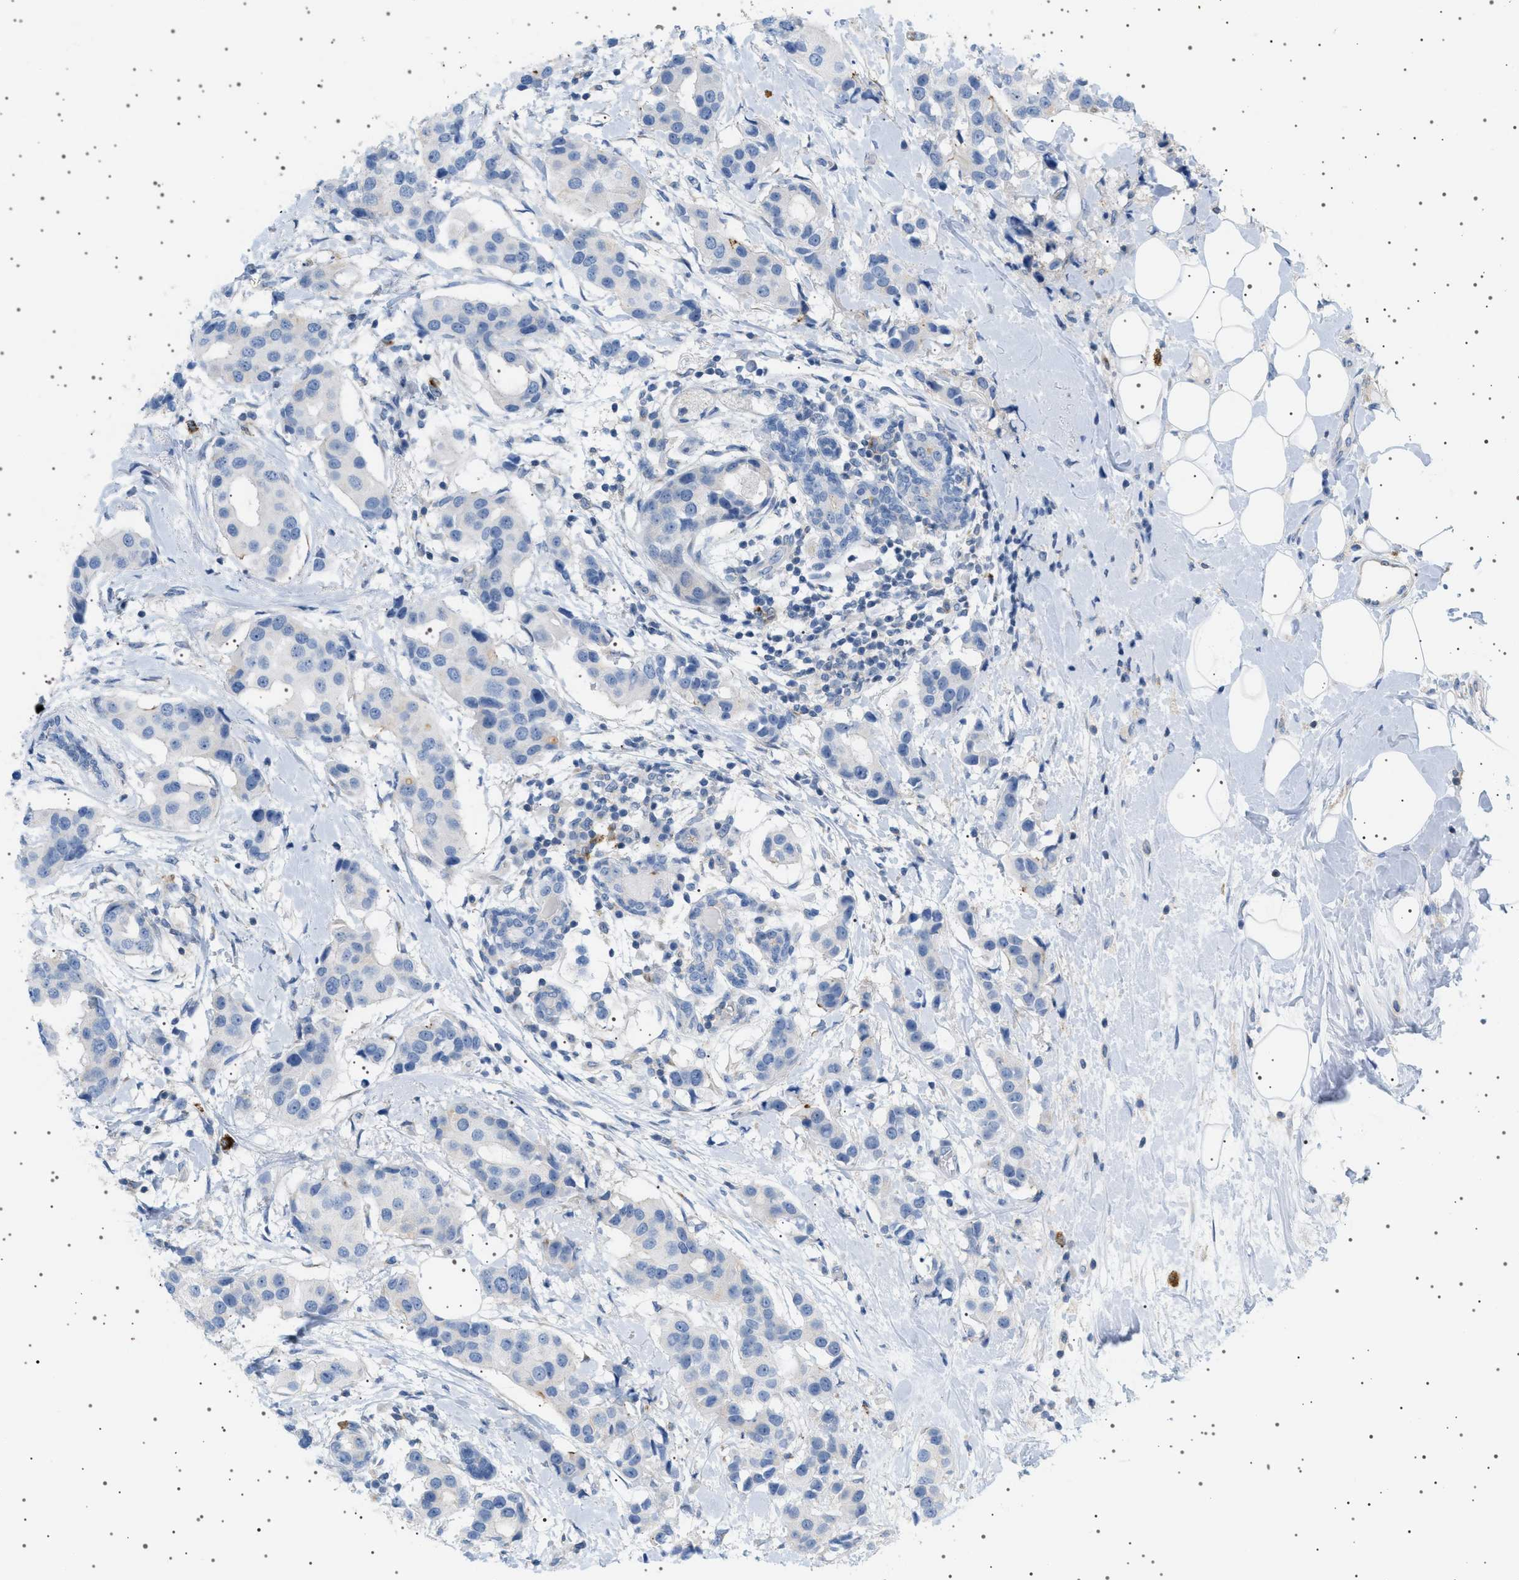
{"staining": {"intensity": "negative", "quantity": "none", "location": "none"}, "tissue": "breast cancer", "cell_type": "Tumor cells", "image_type": "cancer", "snomed": [{"axis": "morphology", "description": "Normal tissue, NOS"}, {"axis": "morphology", "description": "Duct carcinoma"}, {"axis": "topography", "description": "Breast"}], "caption": "An immunohistochemistry photomicrograph of breast cancer is shown. There is no staining in tumor cells of breast cancer.", "gene": "ADCY10", "patient": {"sex": "female", "age": 39}}